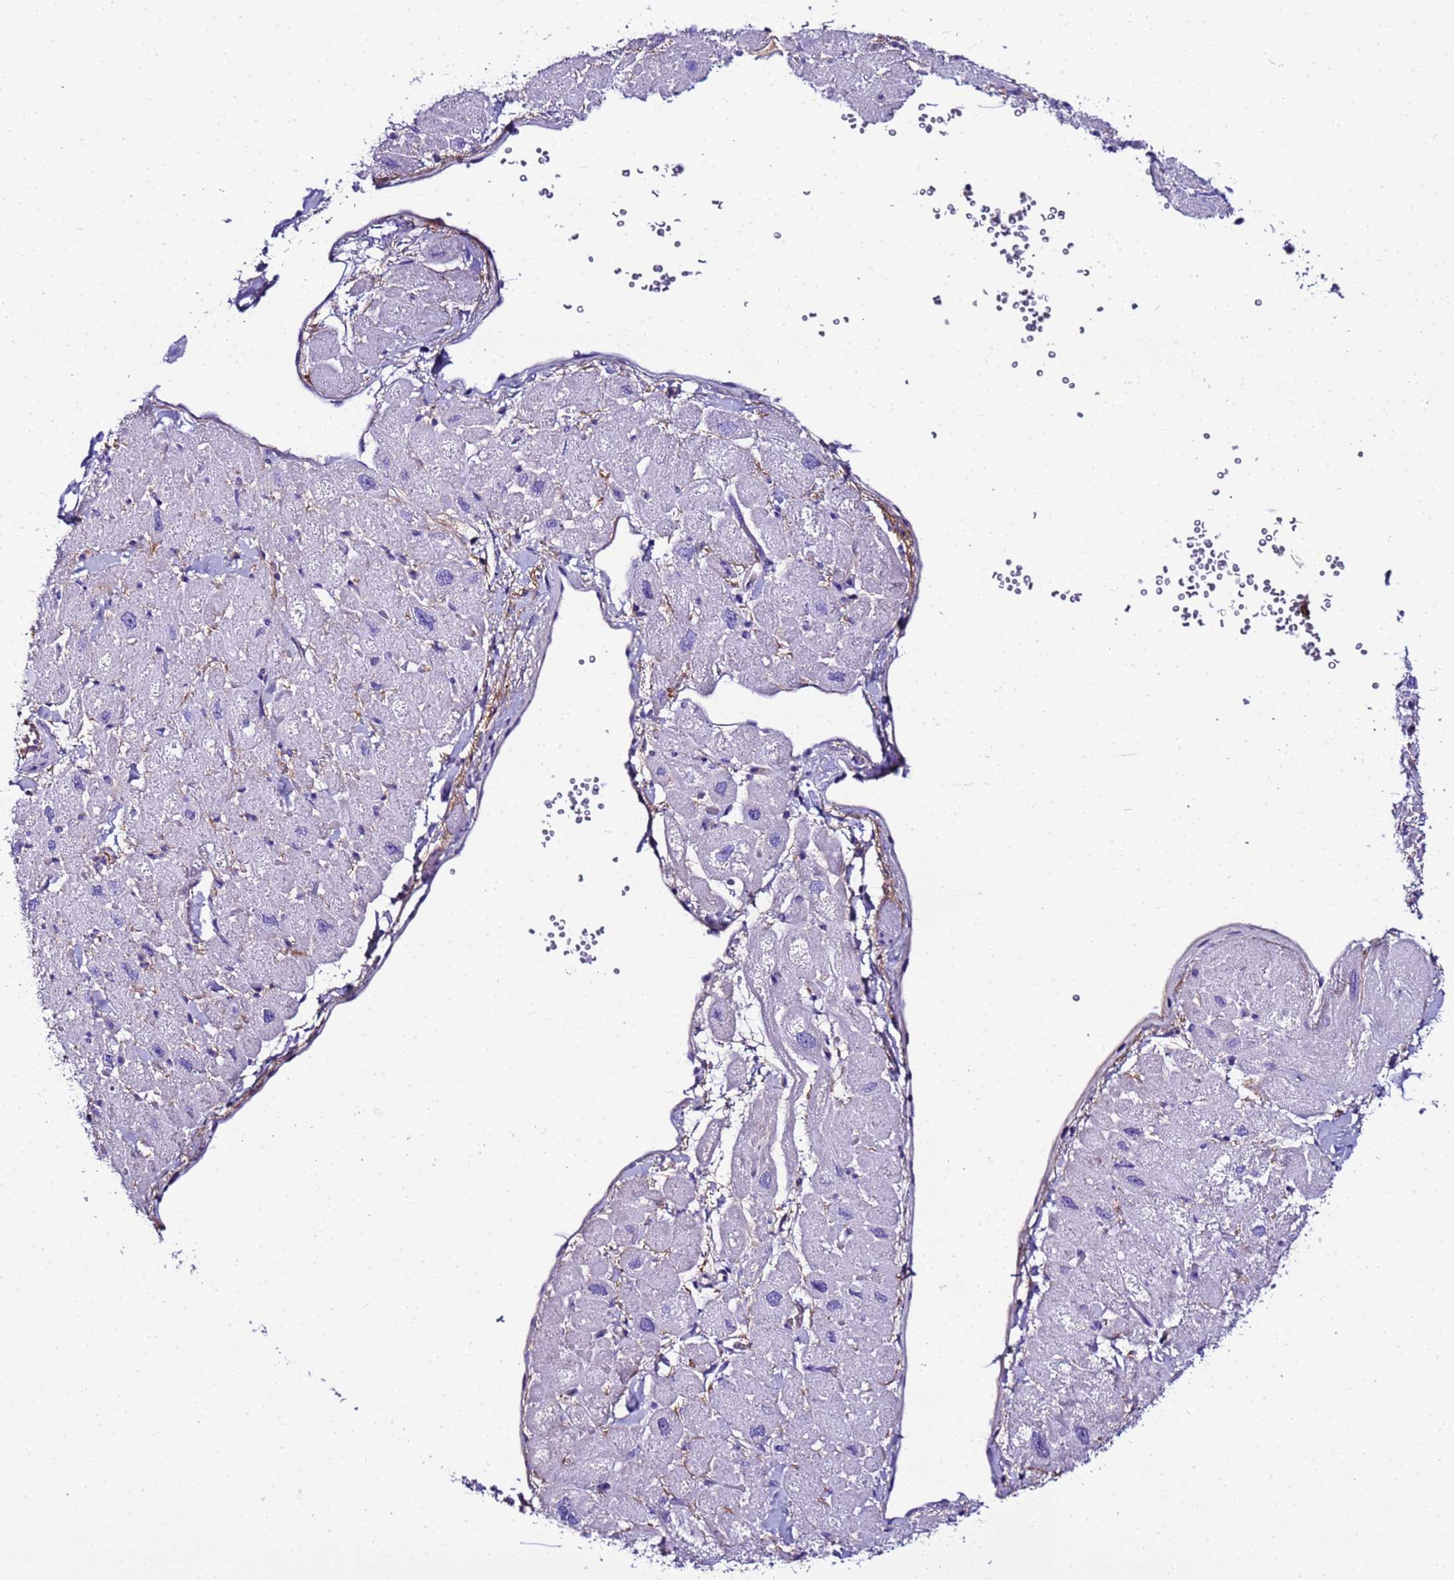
{"staining": {"intensity": "negative", "quantity": "none", "location": "none"}, "tissue": "heart muscle", "cell_type": "Cardiomyocytes", "image_type": "normal", "snomed": [{"axis": "morphology", "description": "Normal tissue, NOS"}, {"axis": "topography", "description": "Heart"}], "caption": "Immunohistochemistry micrograph of normal human heart muscle stained for a protein (brown), which displays no positivity in cardiomyocytes.", "gene": "CFHR1", "patient": {"sex": "male", "age": 65}}